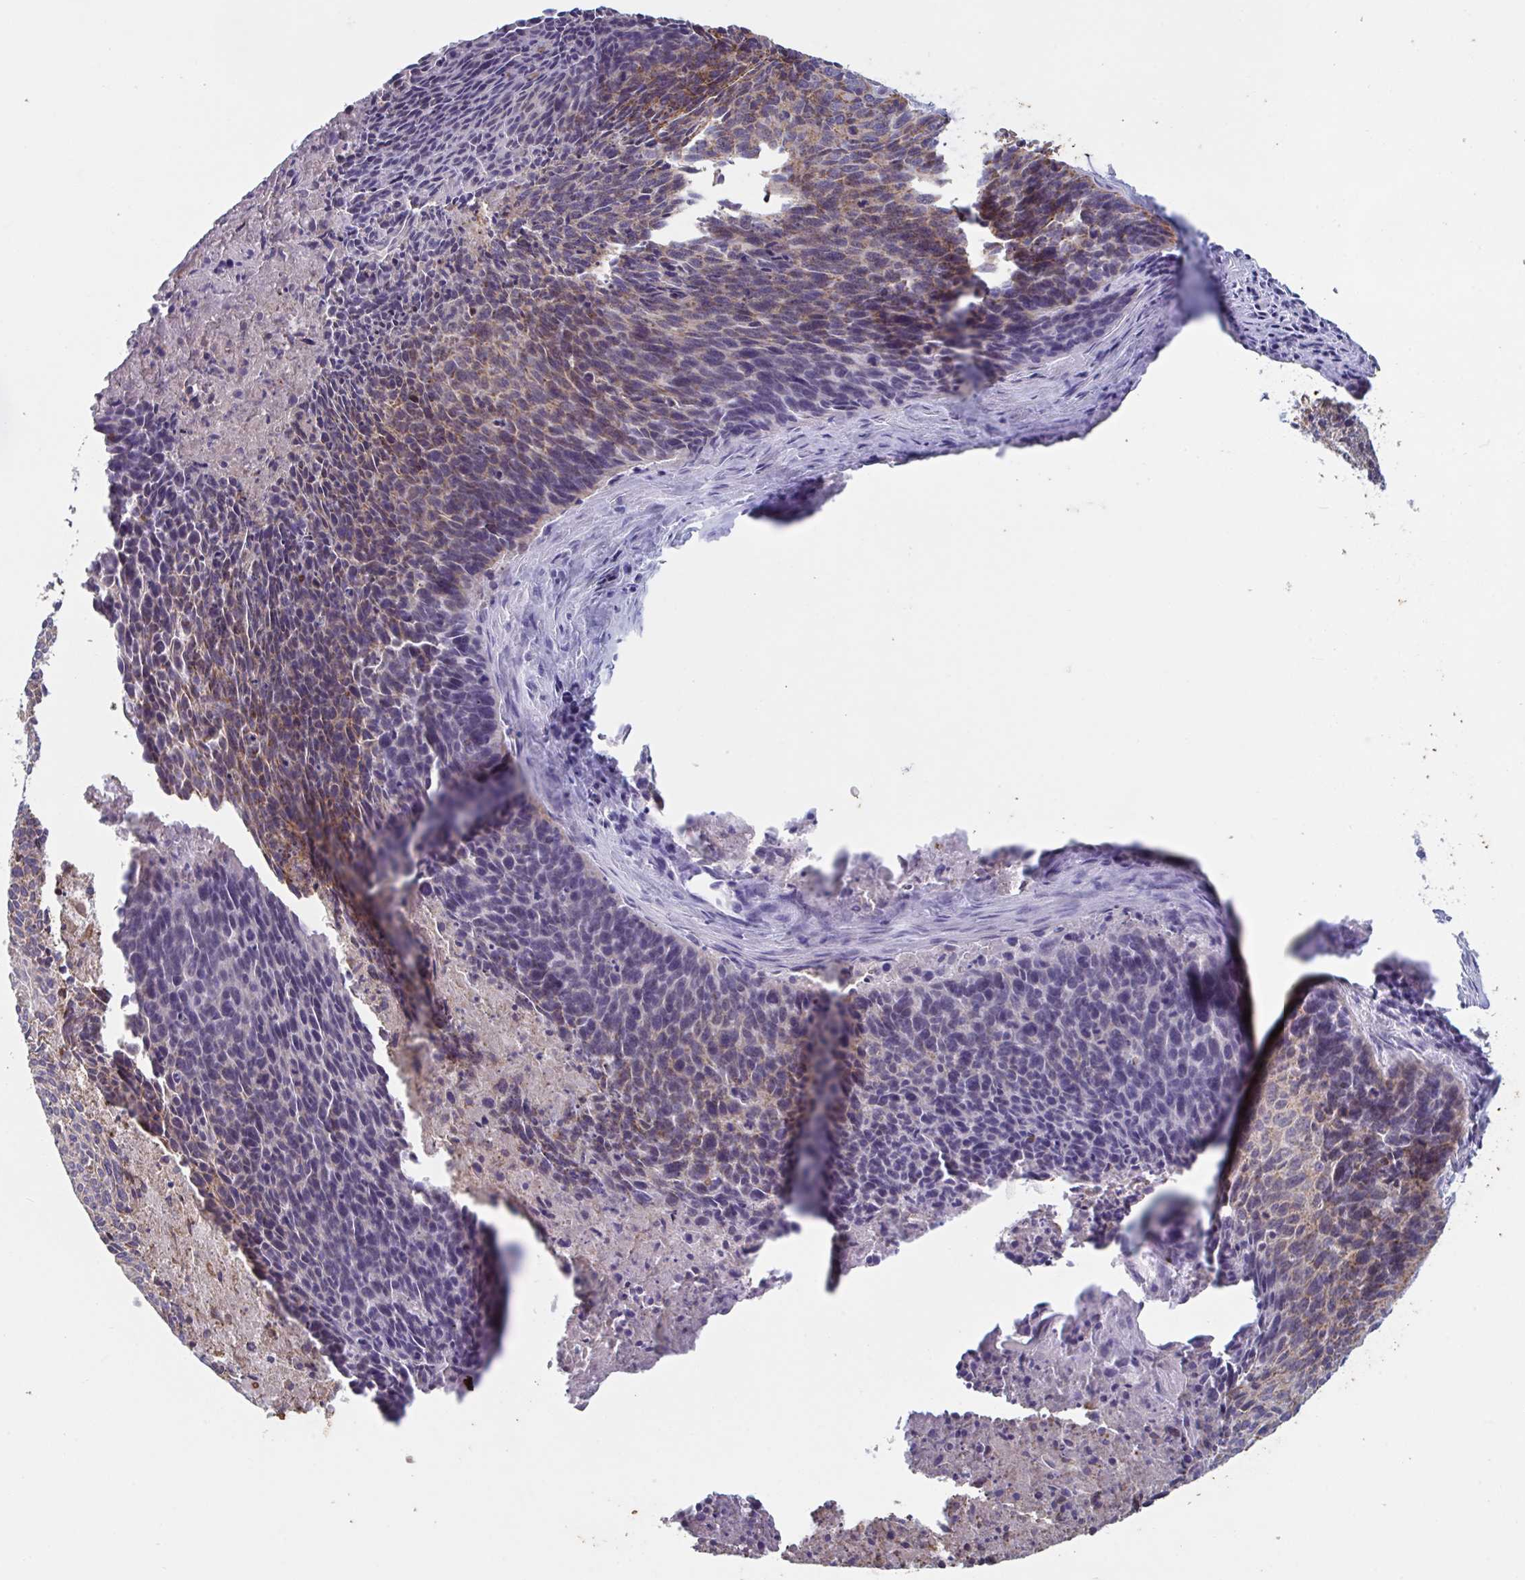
{"staining": {"intensity": "moderate", "quantity": "25%-75%", "location": "cytoplasmic/membranous"}, "tissue": "cervical cancer", "cell_type": "Tumor cells", "image_type": "cancer", "snomed": [{"axis": "morphology", "description": "Squamous cell carcinoma, NOS"}, {"axis": "topography", "description": "Cervix"}], "caption": "This image displays immunohistochemistry staining of cervical cancer, with medium moderate cytoplasmic/membranous expression in approximately 25%-75% of tumor cells.", "gene": "BCAT2", "patient": {"sex": "female", "age": 55}}